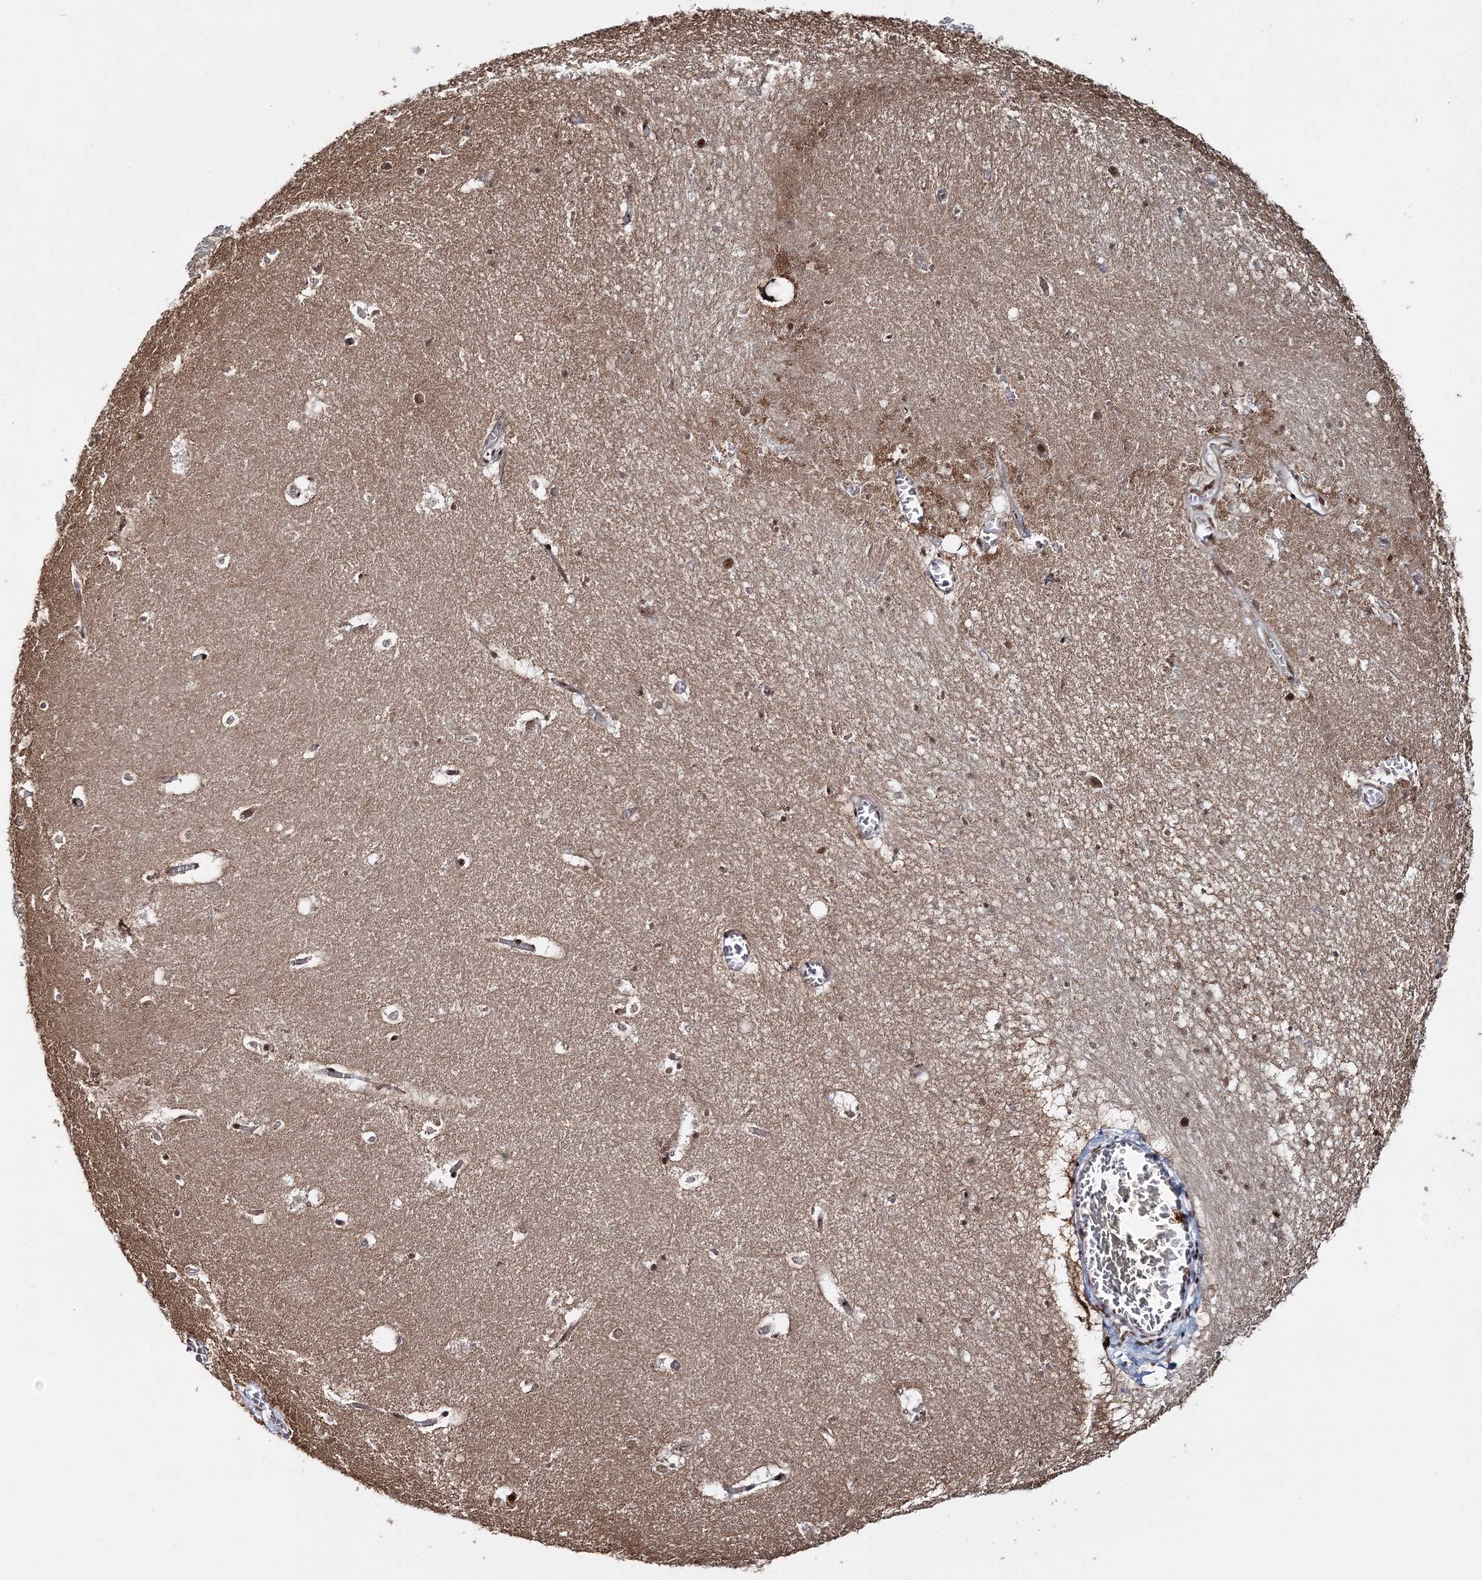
{"staining": {"intensity": "moderate", "quantity": ">75%", "location": "nuclear"}, "tissue": "hippocampus", "cell_type": "Glial cells", "image_type": "normal", "snomed": [{"axis": "morphology", "description": "Normal tissue, NOS"}, {"axis": "topography", "description": "Hippocampus"}], "caption": "A micrograph of hippocampus stained for a protein displays moderate nuclear brown staining in glial cells.", "gene": "ENSG00000290315", "patient": {"sex": "female", "age": 64}}